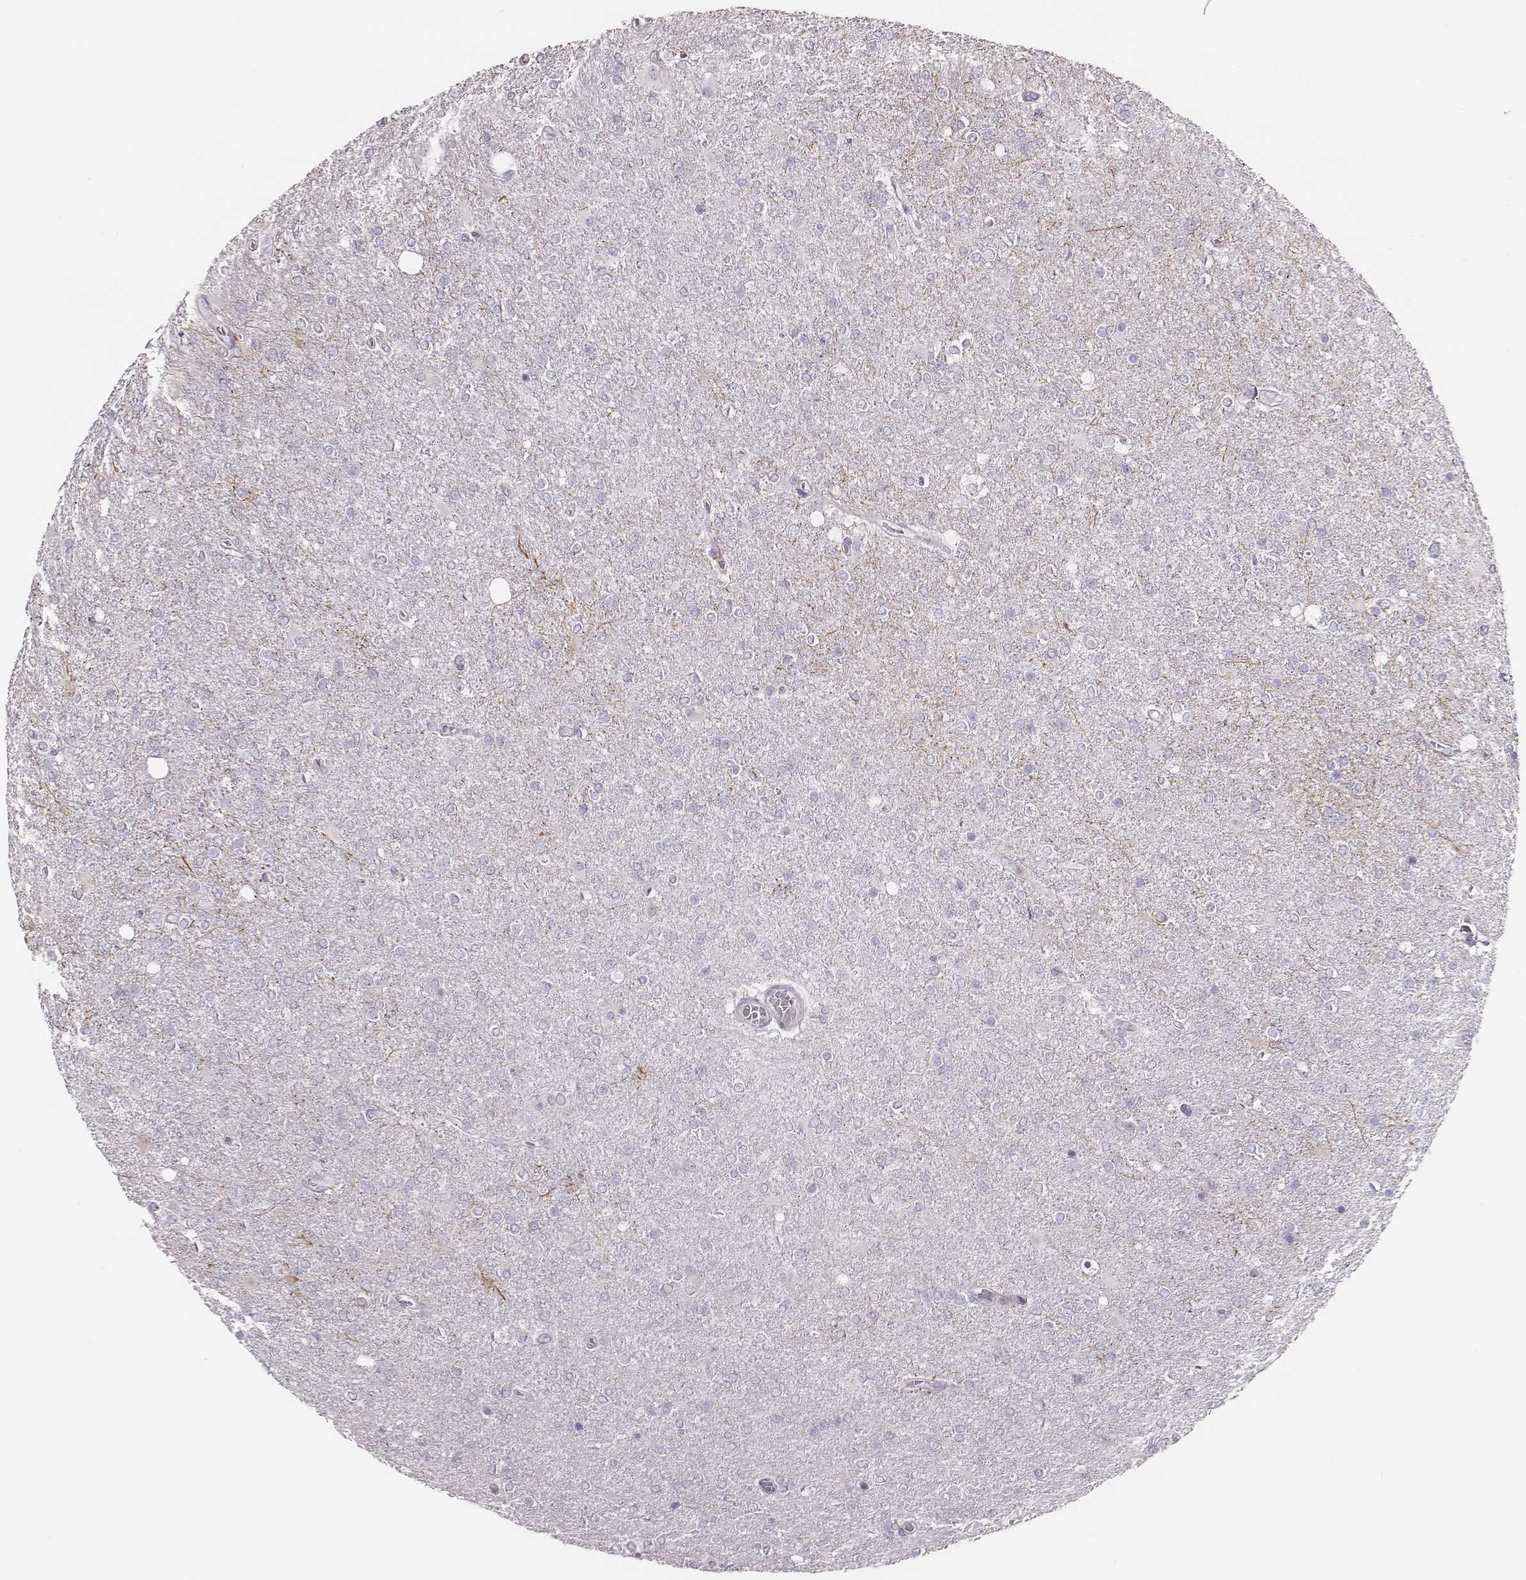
{"staining": {"intensity": "negative", "quantity": "none", "location": "none"}, "tissue": "glioma", "cell_type": "Tumor cells", "image_type": "cancer", "snomed": [{"axis": "morphology", "description": "Glioma, malignant, High grade"}, {"axis": "topography", "description": "Cerebral cortex"}], "caption": "This image is of malignant glioma (high-grade) stained with immunohistochemistry to label a protein in brown with the nuclei are counter-stained blue. There is no expression in tumor cells. (Brightfield microscopy of DAB immunohistochemistry (IHC) at high magnification).", "gene": "ZNF365", "patient": {"sex": "male", "age": 70}}